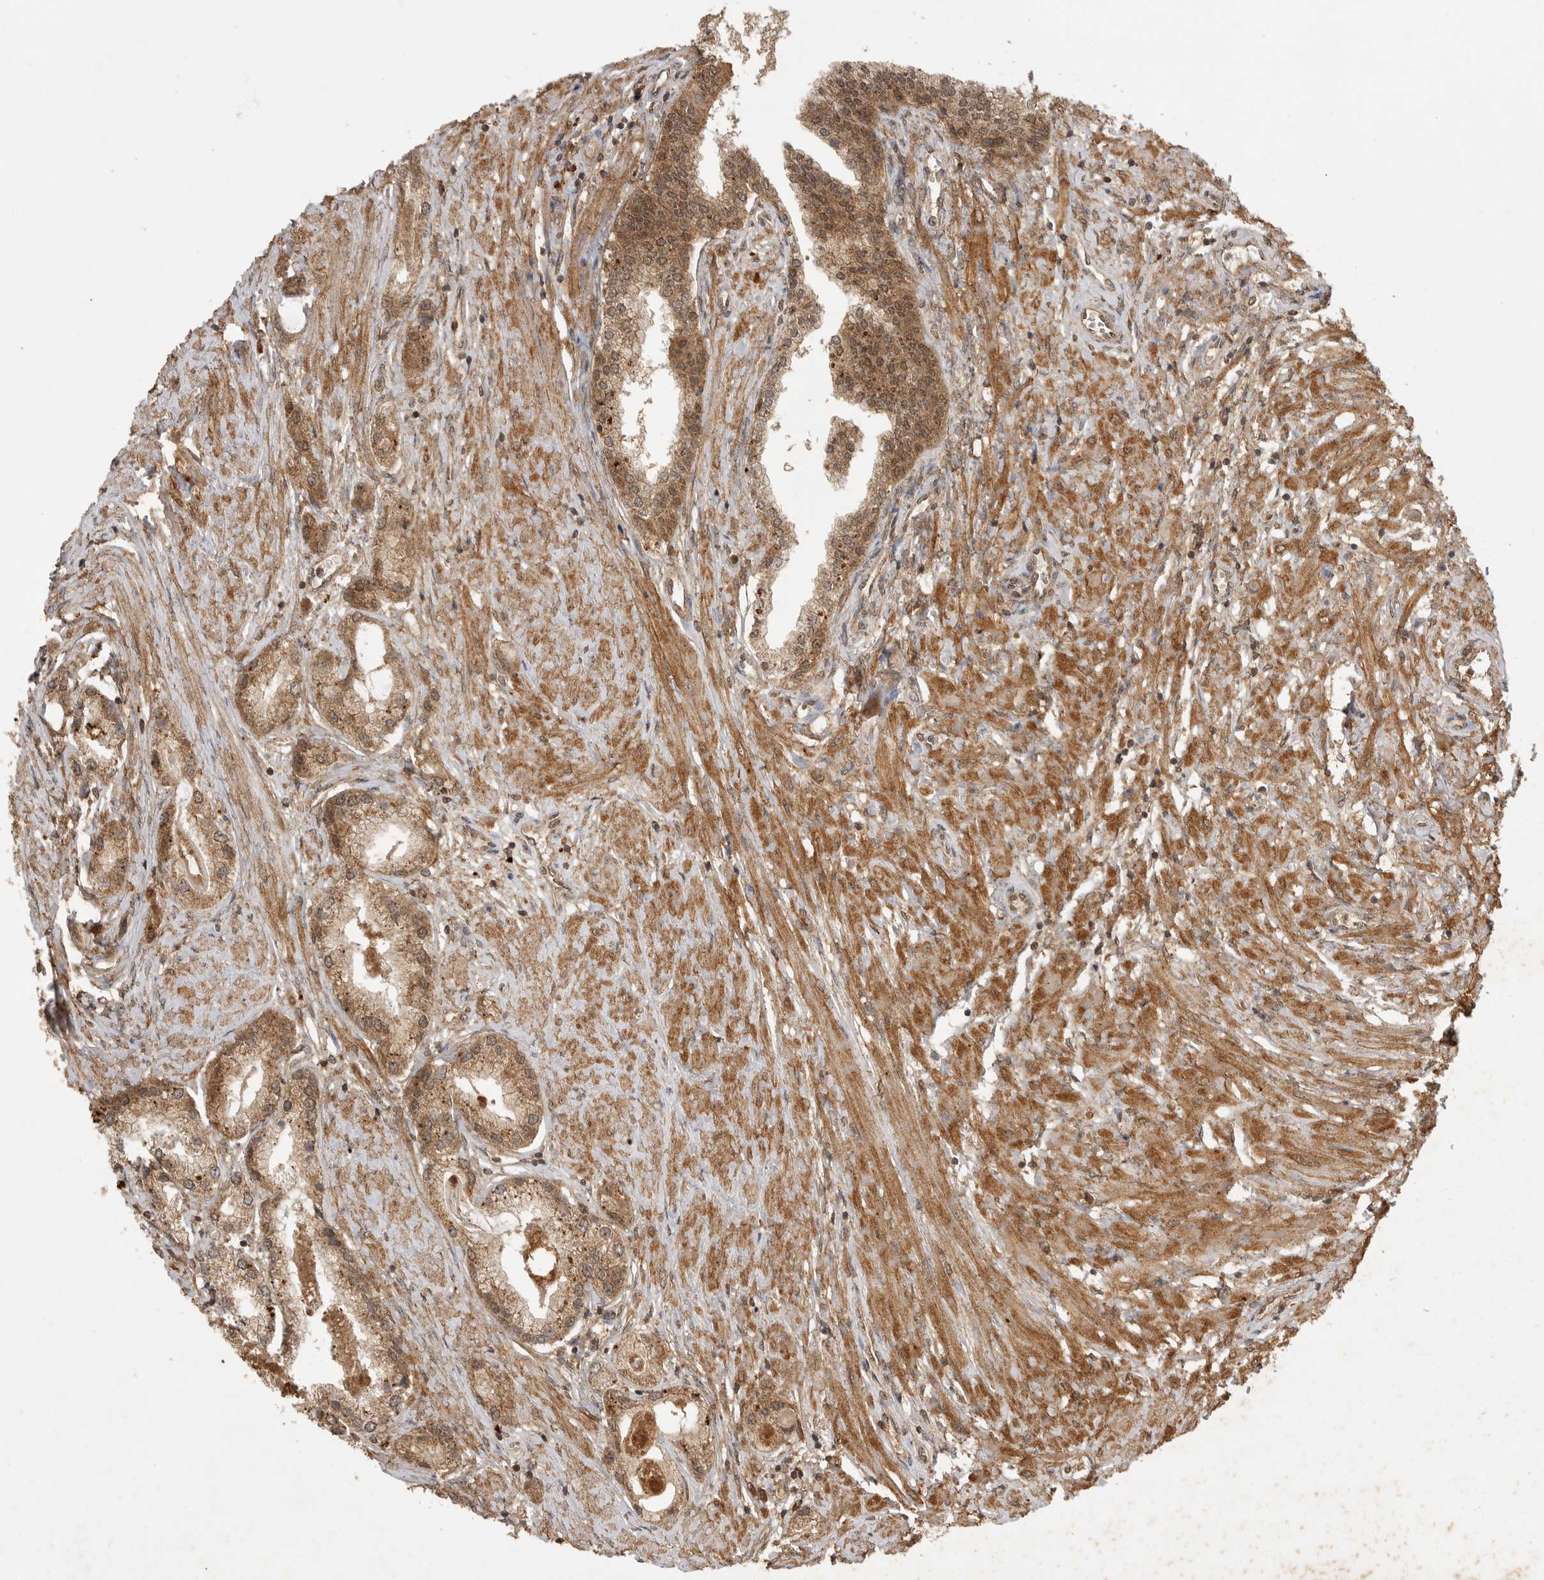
{"staining": {"intensity": "moderate", "quantity": ">75%", "location": "cytoplasmic/membranous,nuclear"}, "tissue": "prostate cancer", "cell_type": "Tumor cells", "image_type": "cancer", "snomed": [{"axis": "morphology", "description": "Adenocarcinoma, Low grade"}, {"axis": "topography", "description": "Prostate"}], "caption": "The immunohistochemical stain shows moderate cytoplasmic/membranous and nuclear expression in tumor cells of adenocarcinoma (low-grade) (prostate) tissue.", "gene": "ICOSLG", "patient": {"sex": "male", "age": 62}}